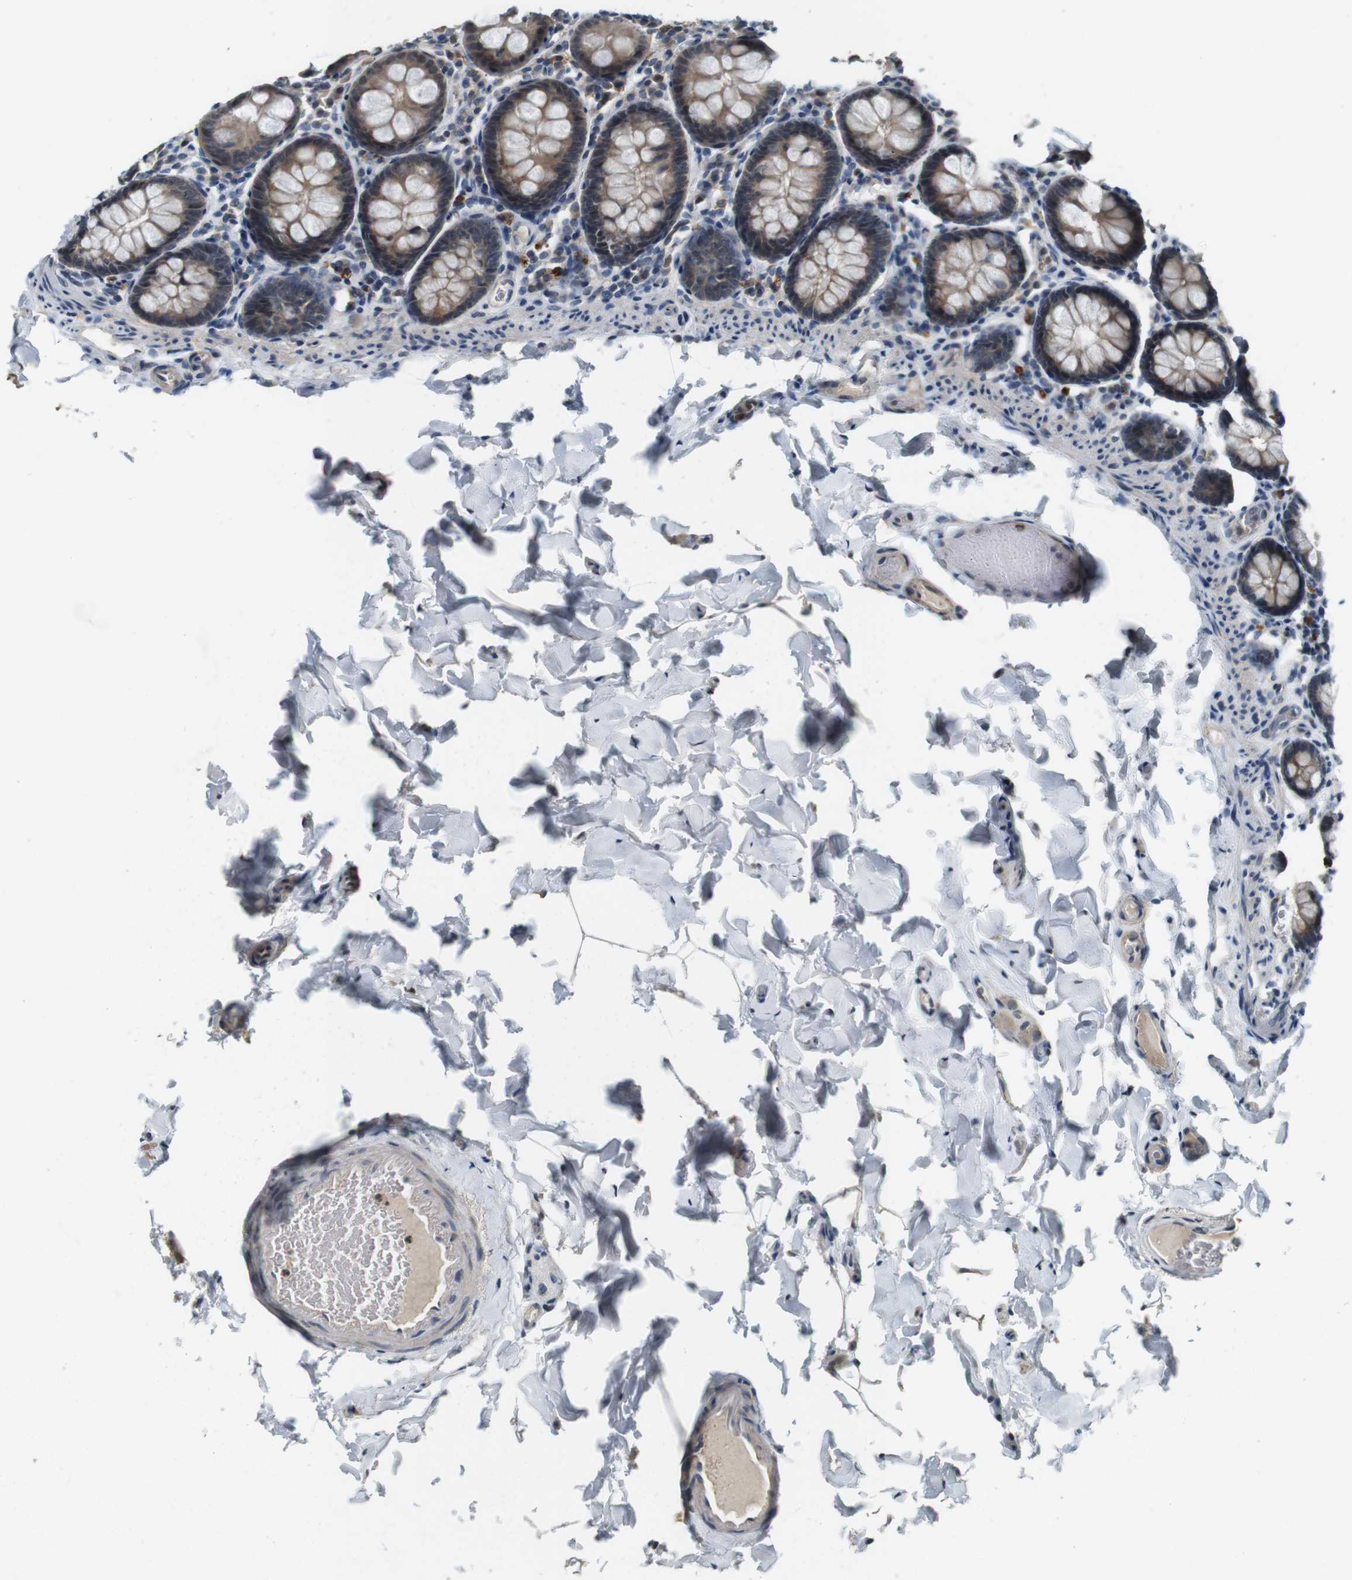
{"staining": {"intensity": "weak", "quantity": "25%-75%", "location": "cytoplasmic/membranous"}, "tissue": "colon", "cell_type": "Endothelial cells", "image_type": "normal", "snomed": [{"axis": "morphology", "description": "Normal tissue, NOS"}, {"axis": "topography", "description": "Colon"}], "caption": "Human colon stained for a protein (brown) reveals weak cytoplasmic/membranous positive expression in about 25%-75% of endothelial cells.", "gene": "CDK14", "patient": {"sex": "female", "age": 61}}